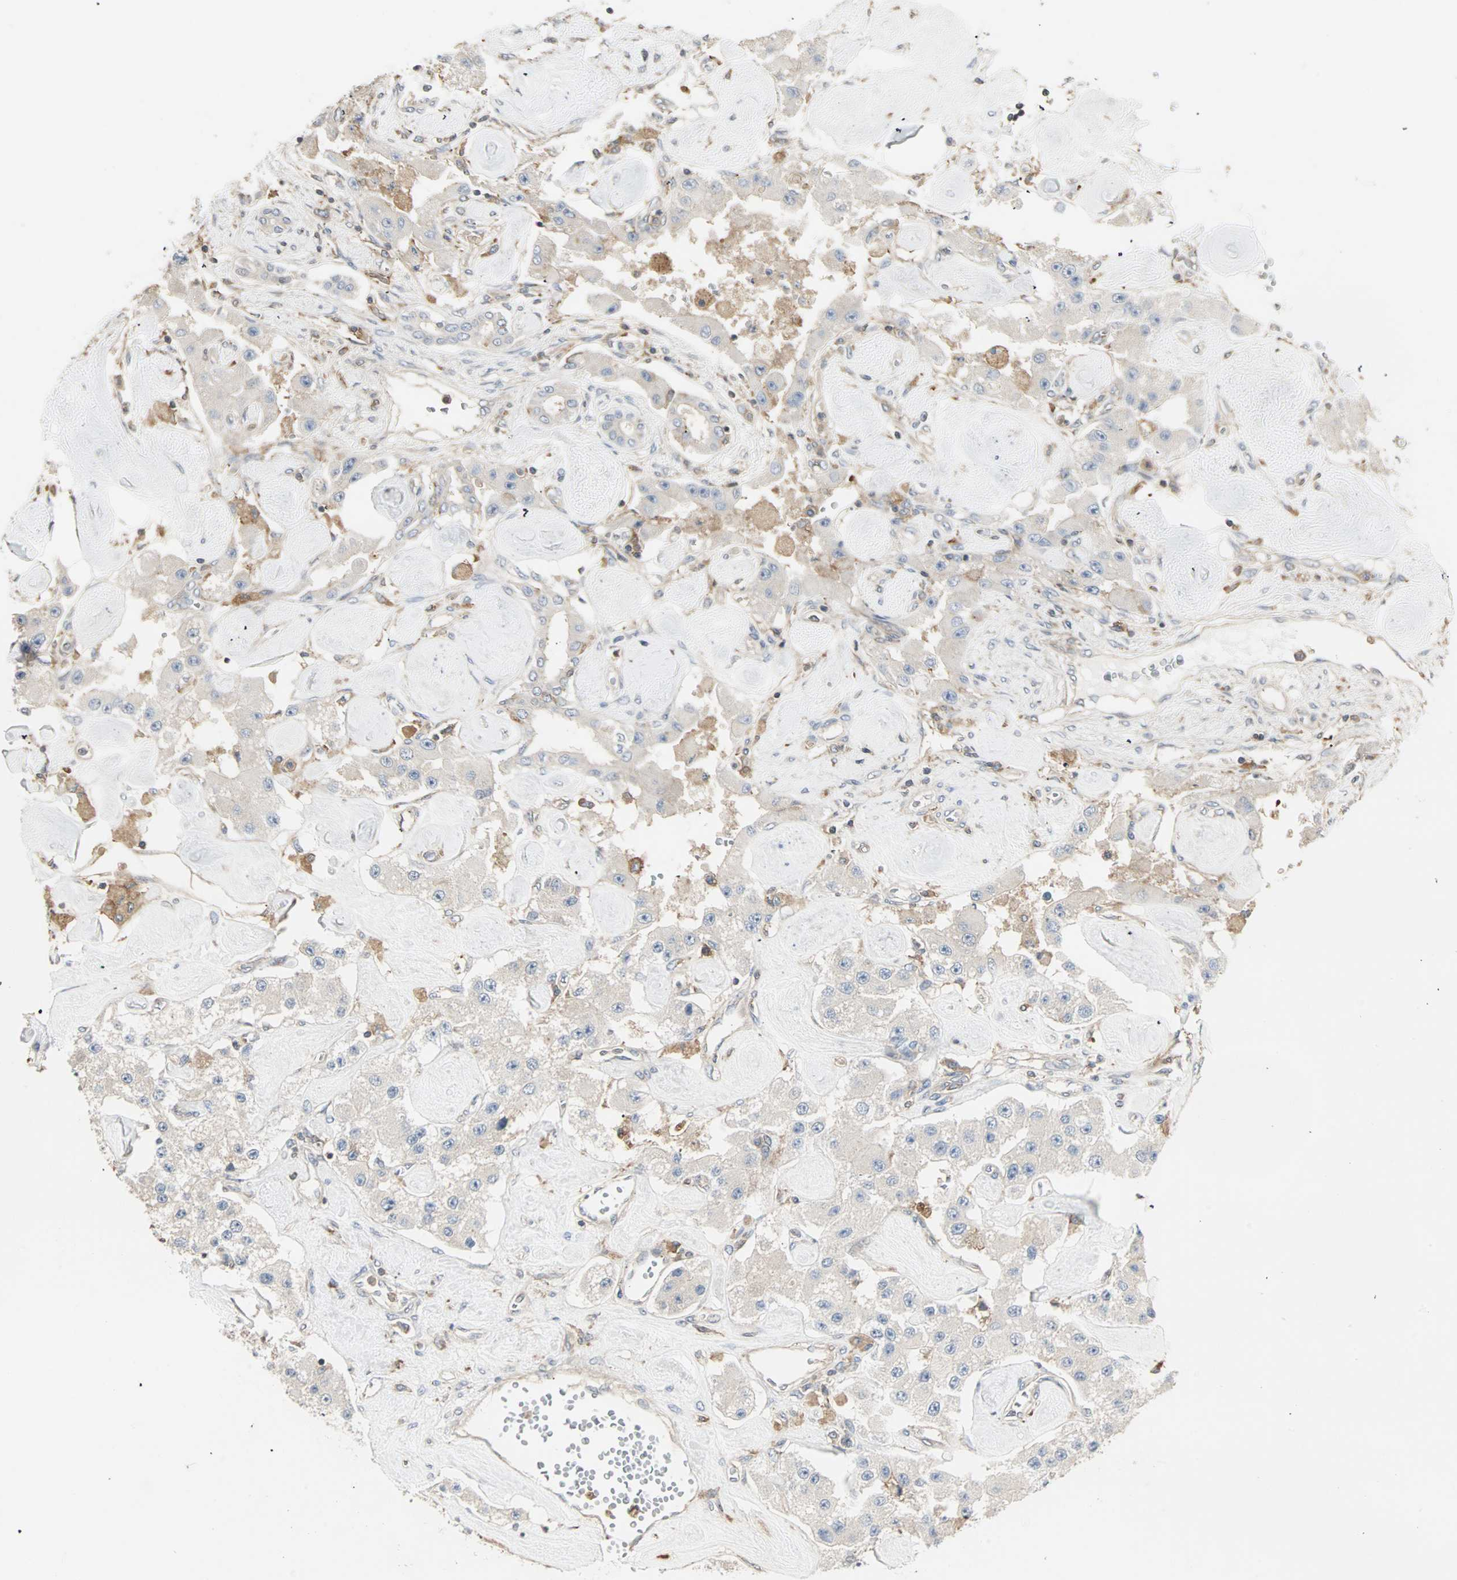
{"staining": {"intensity": "weak", "quantity": "25%-75%", "location": "cytoplasmic/membranous"}, "tissue": "carcinoid", "cell_type": "Tumor cells", "image_type": "cancer", "snomed": [{"axis": "morphology", "description": "Carcinoid, malignant, NOS"}, {"axis": "topography", "description": "Pancreas"}], "caption": "A brown stain shows weak cytoplasmic/membranous positivity of a protein in carcinoid (malignant) tumor cells.", "gene": "GNAI2", "patient": {"sex": "male", "age": 41}}